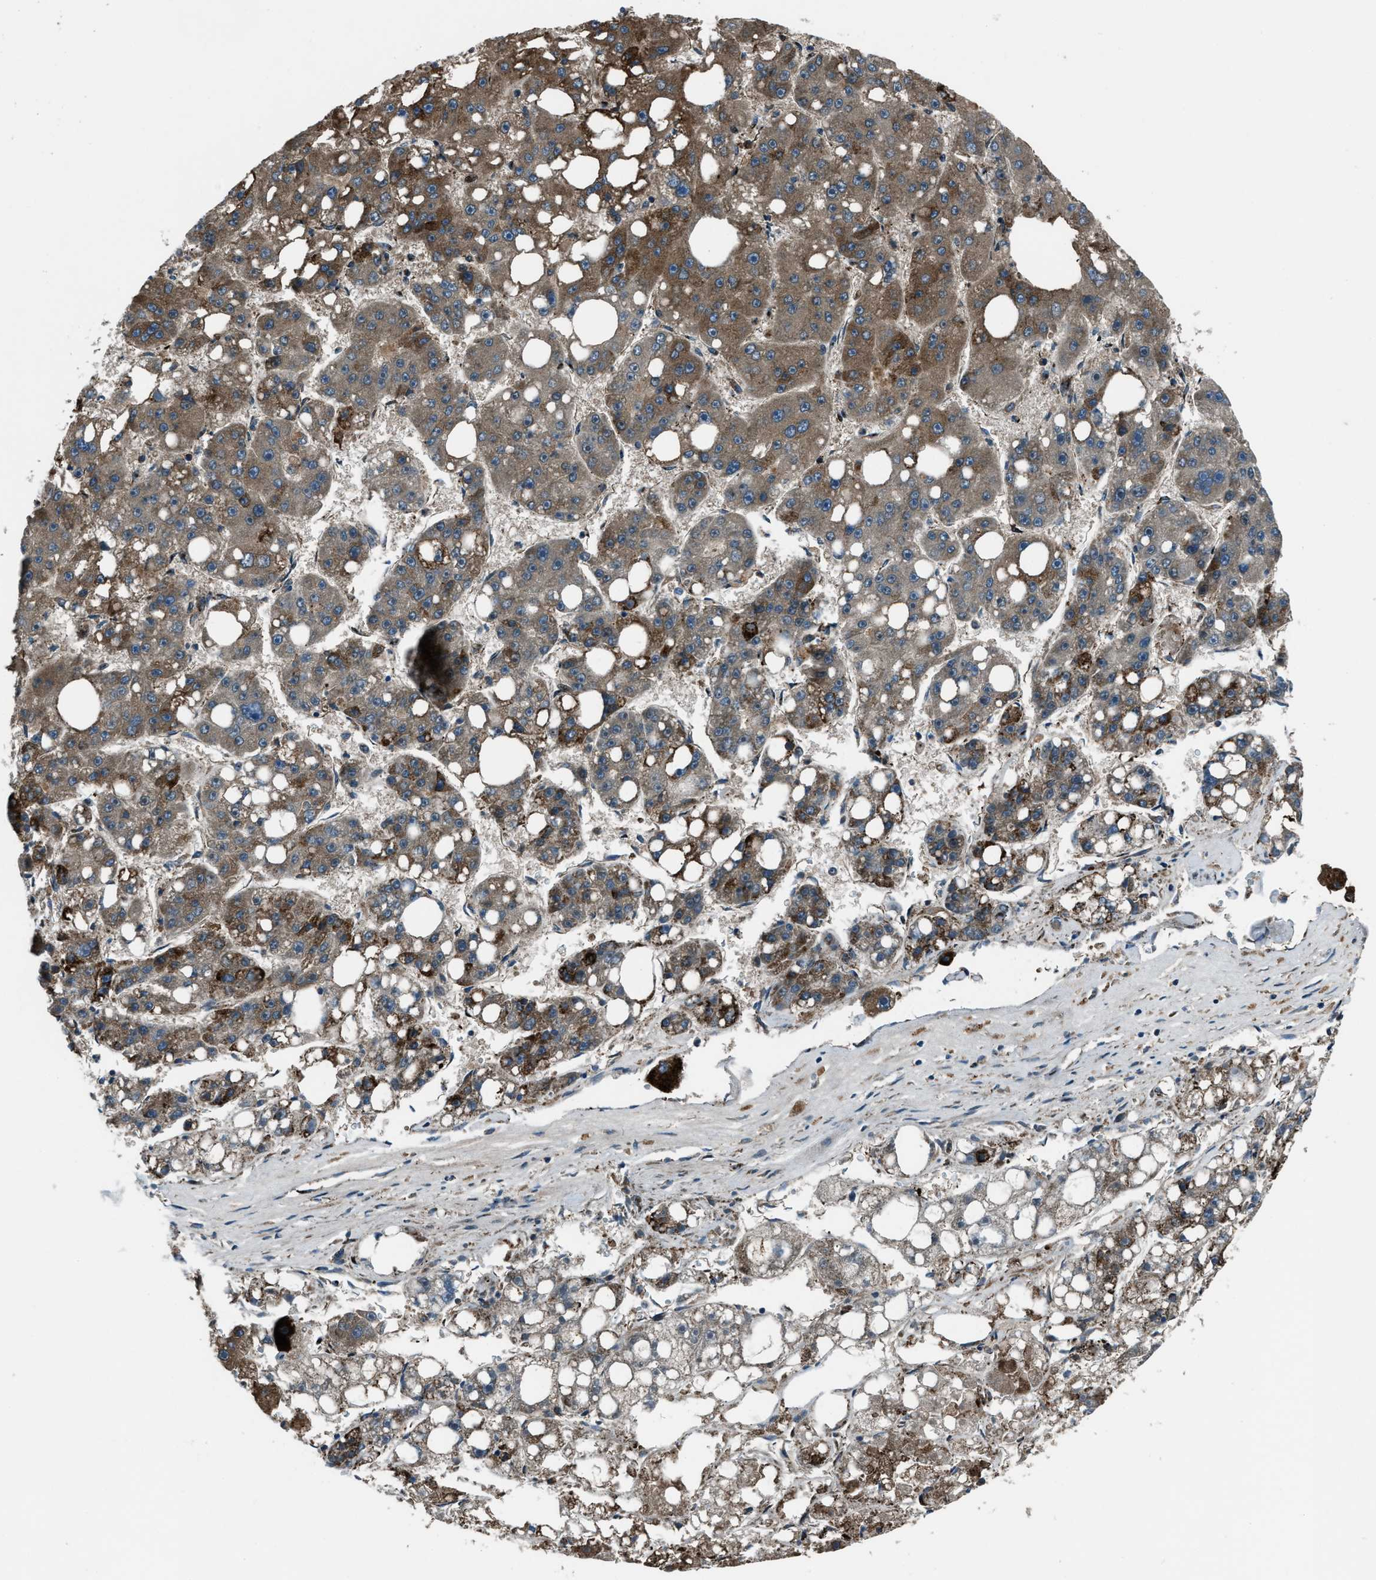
{"staining": {"intensity": "moderate", "quantity": ">75%", "location": "cytoplasmic/membranous"}, "tissue": "liver cancer", "cell_type": "Tumor cells", "image_type": "cancer", "snomed": [{"axis": "morphology", "description": "Carcinoma, Hepatocellular, NOS"}, {"axis": "topography", "description": "Liver"}], "caption": "Immunohistochemical staining of liver cancer (hepatocellular carcinoma) demonstrates medium levels of moderate cytoplasmic/membranous staining in approximately >75% of tumor cells.", "gene": "SNX30", "patient": {"sex": "female", "age": 61}}